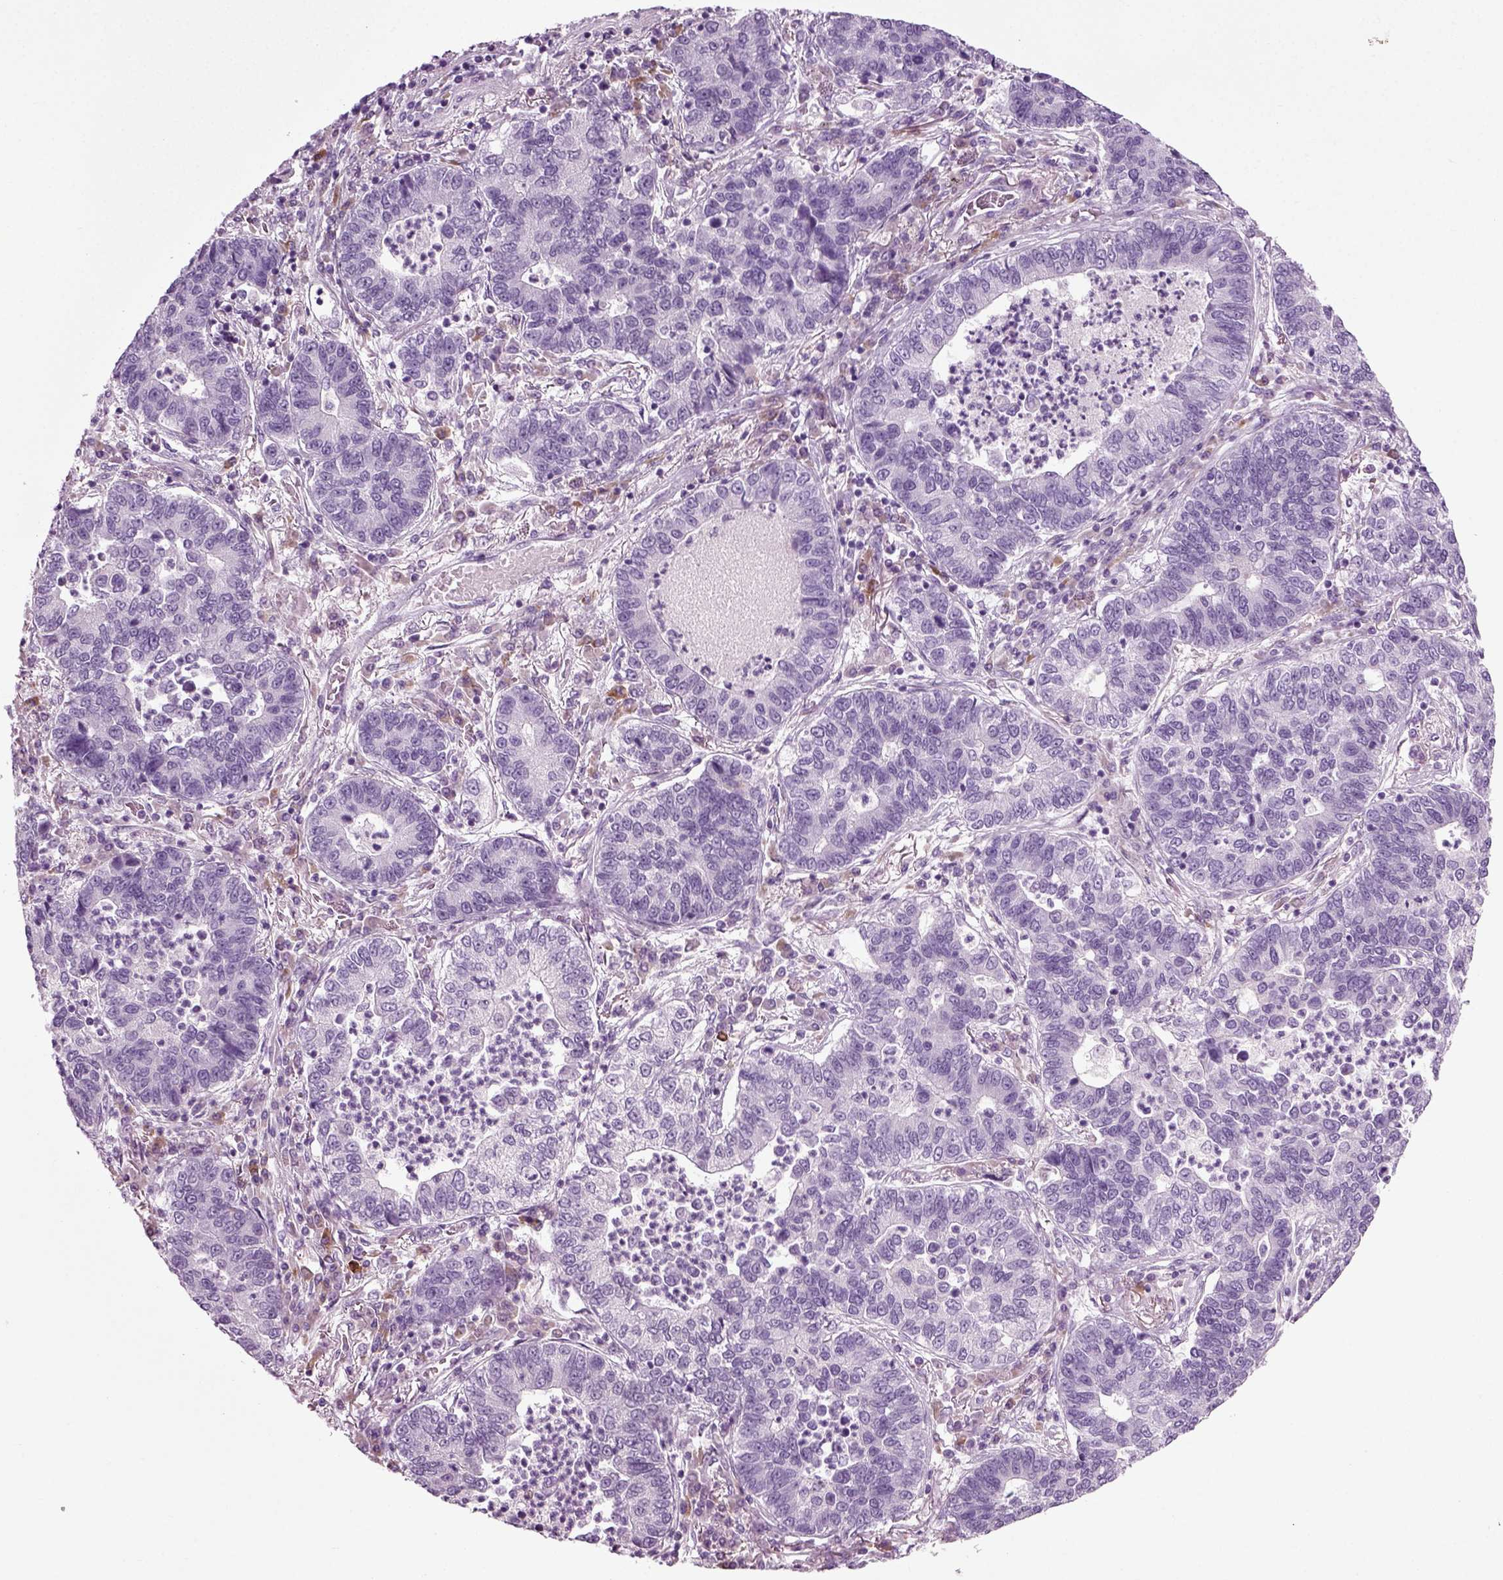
{"staining": {"intensity": "negative", "quantity": "none", "location": "none"}, "tissue": "lung cancer", "cell_type": "Tumor cells", "image_type": "cancer", "snomed": [{"axis": "morphology", "description": "Adenocarcinoma, NOS"}, {"axis": "topography", "description": "Lung"}], "caption": "Lung adenocarcinoma stained for a protein using immunohistochemistry displays no expression tumor cells.", "gene": "PRLH", "patient": {"sex": "female", "age": 57}}